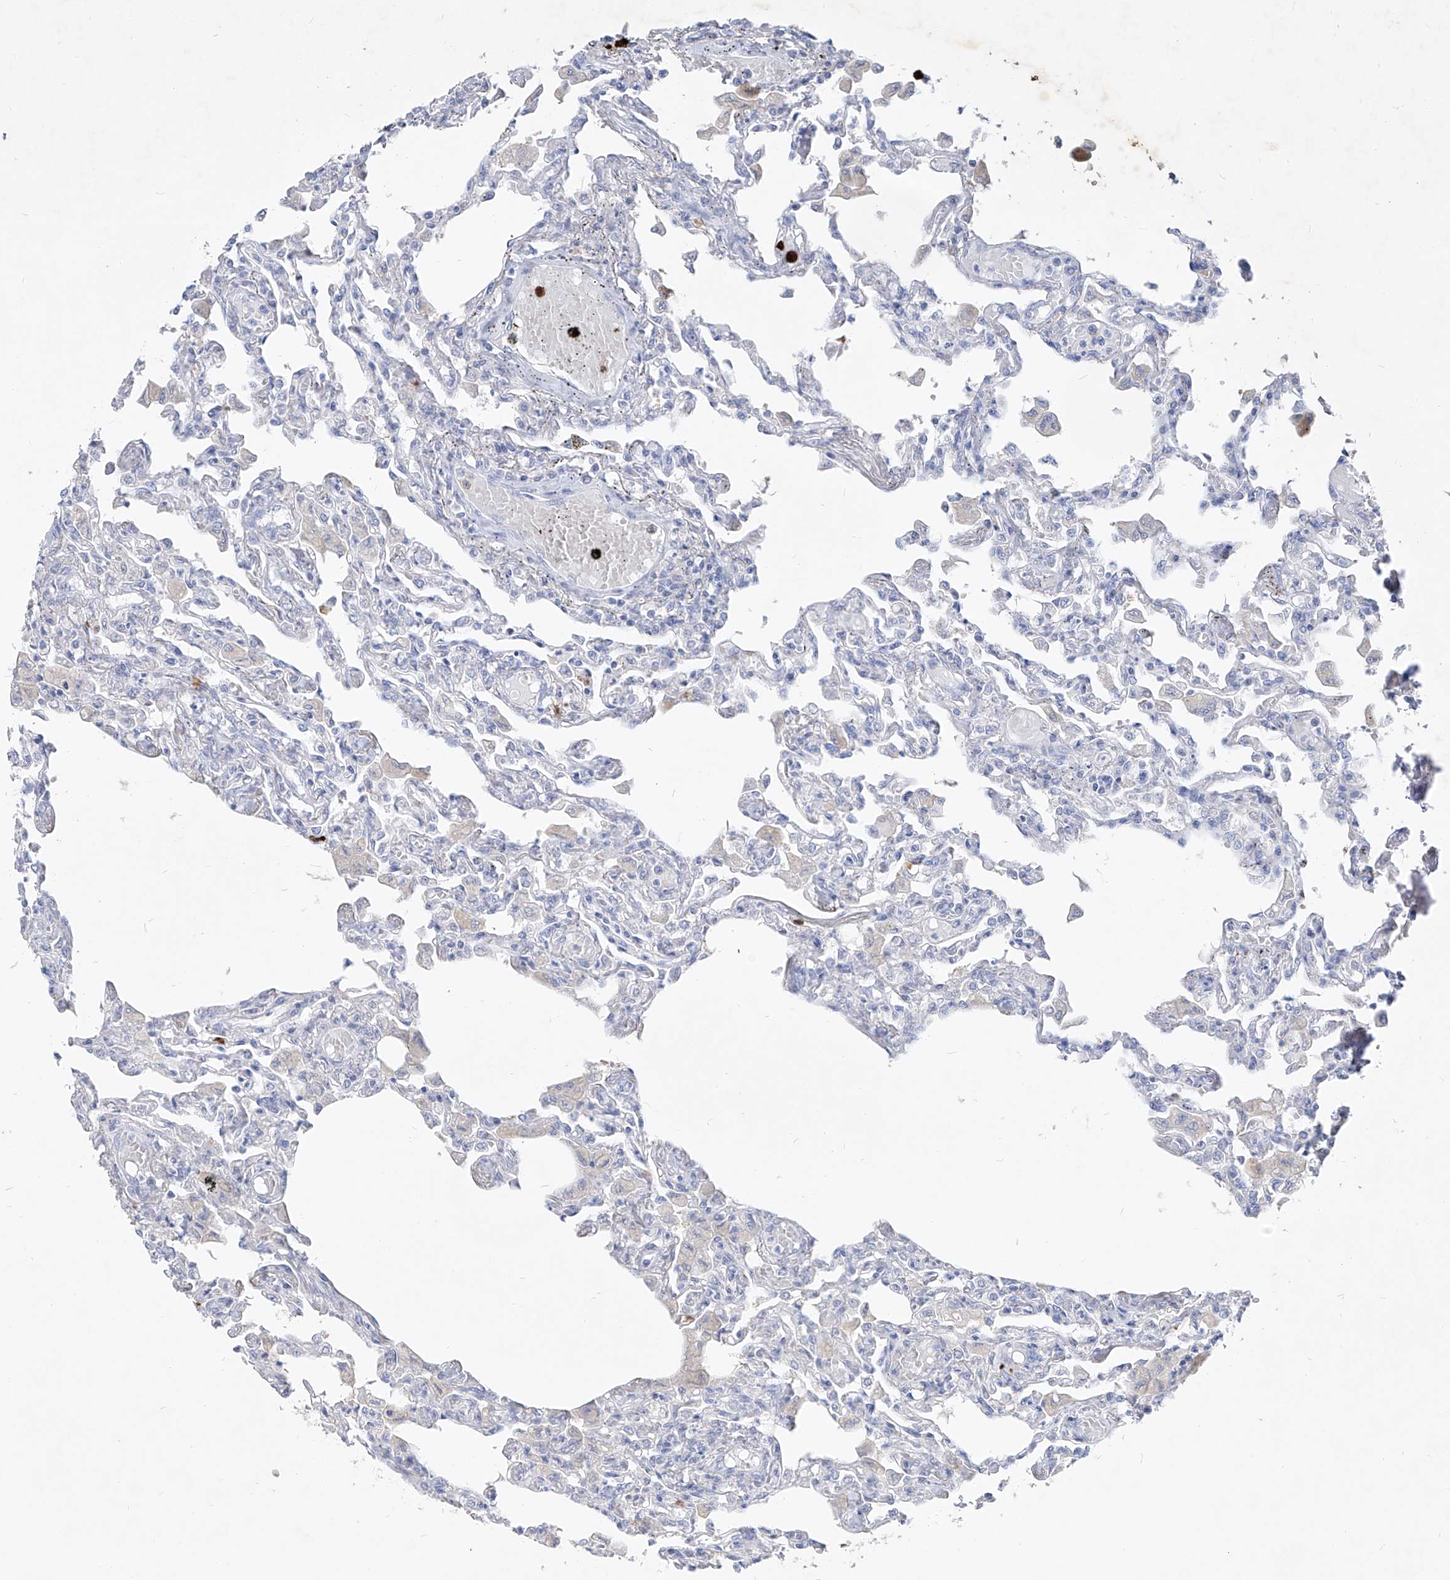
{"staining": {"intensity": "negative", "quantity": "none", "location": "none"}, "tissue": "lung", "cell_type": "Alveolar cells", "image_type": "normal", "snomed": [{"axis": "morphology", "description": "Normal tissue, NOS"}, {"axis": "topography", "description": "Bronchus"}, {"axis": "topography", "description": "Lung"}], "caption": "Photomicrograph shows no protein positivity in alveolar cells of normal lung.", "gene": "FRS3", "patient": {"sex": "female", "age": 49}}